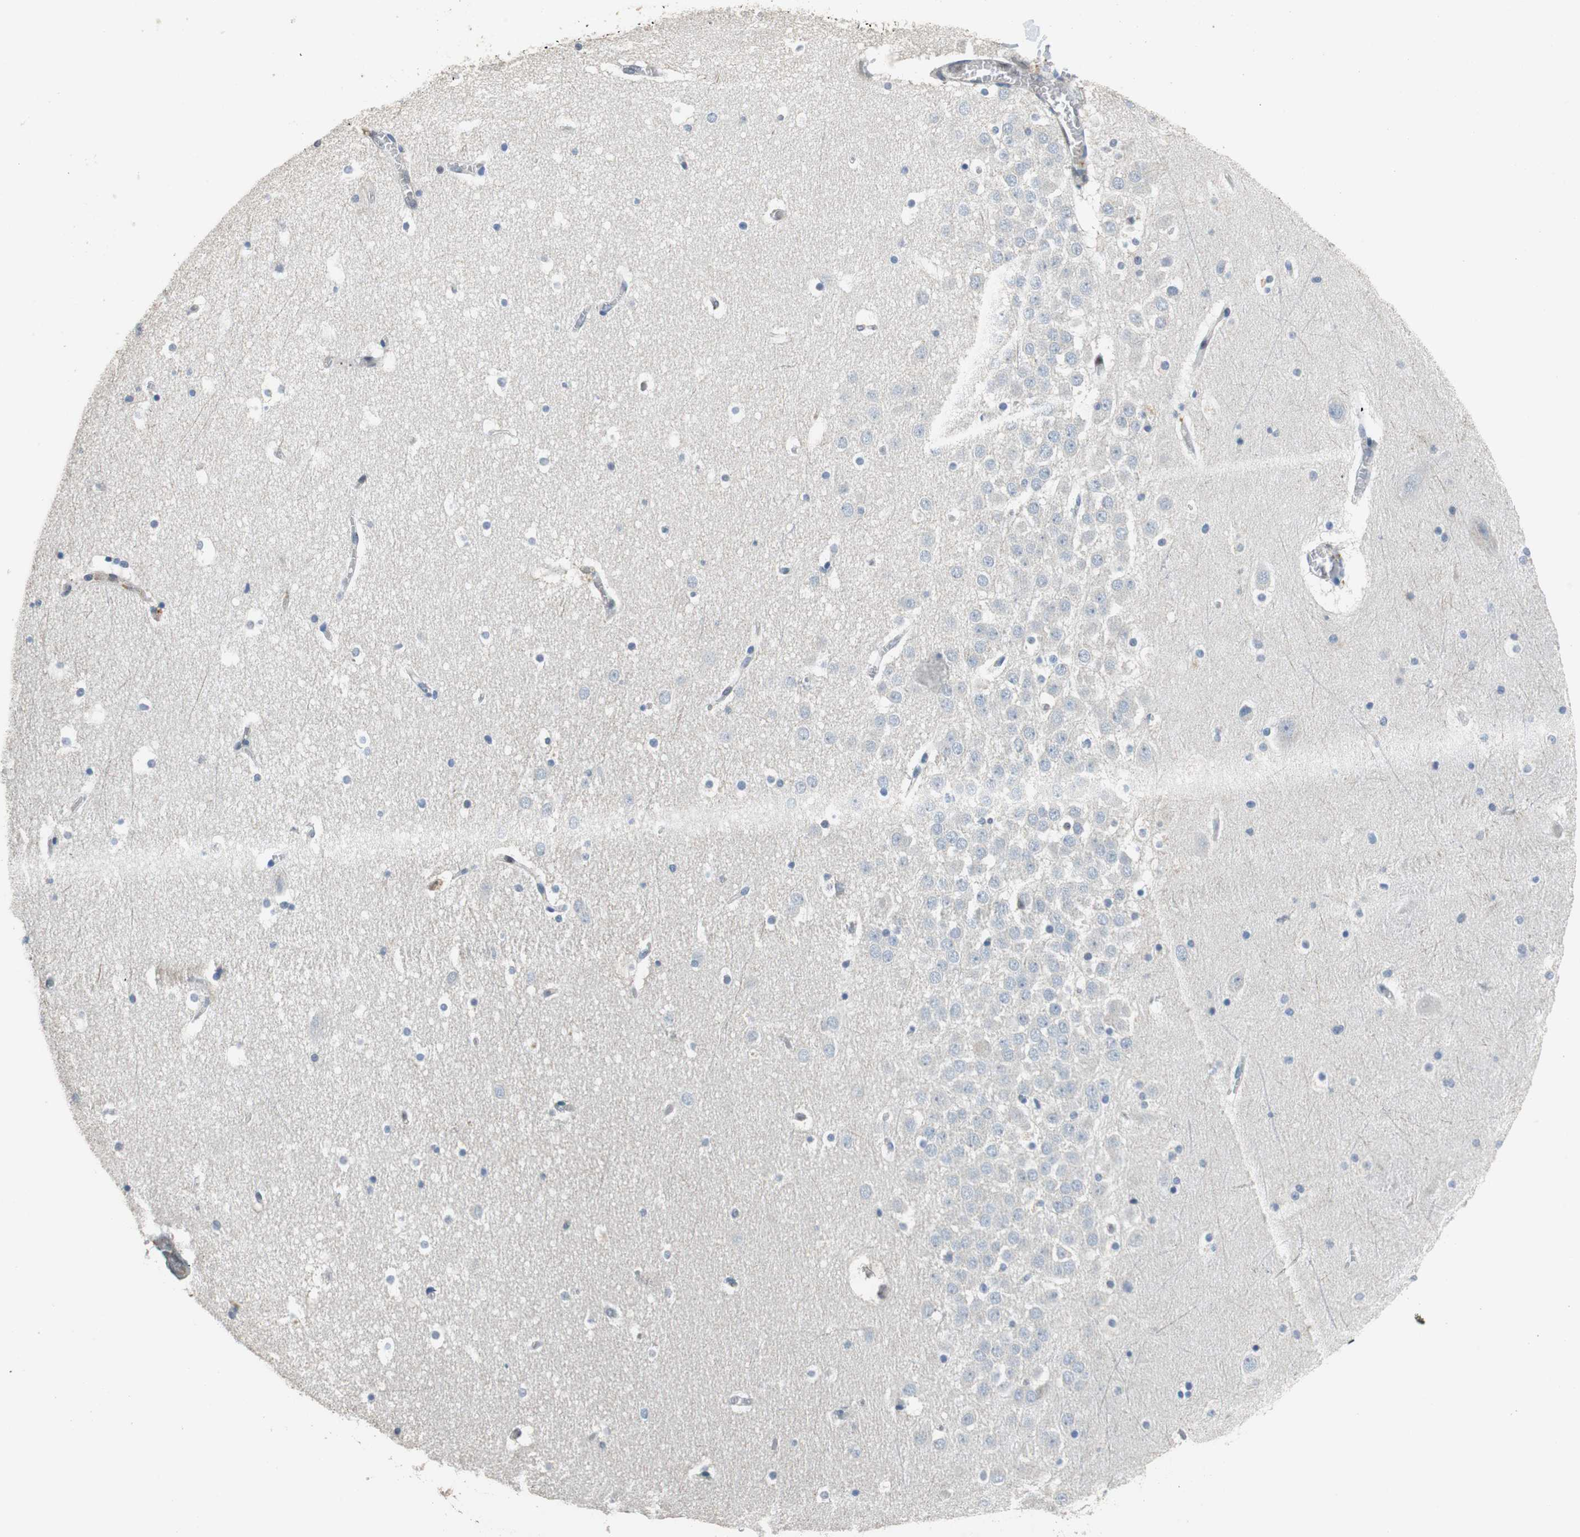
{"staining": {"intensity": "weak", "quantity": "<25%", "location": "cytoplasmic/membranous"}, "tissue": "hippocampus", "cell_type": "Glial cells", "image_type": "normal", "snomed": [{"axis": "morphology", "description": "Normal tissue, NOS"}, {"axis": "topography", "description": "Hippocampus"}], "caption": "High magnification brightfield microscopy of unremarkable hippocampus stained with DAB (3,3'-diaminobenzidine) (brown) and counterstained with hematoxylin (blue): glial cells show no significant positivity.", "gene": "GSDMD", "patient": {"sex": "male", "age": 45}}